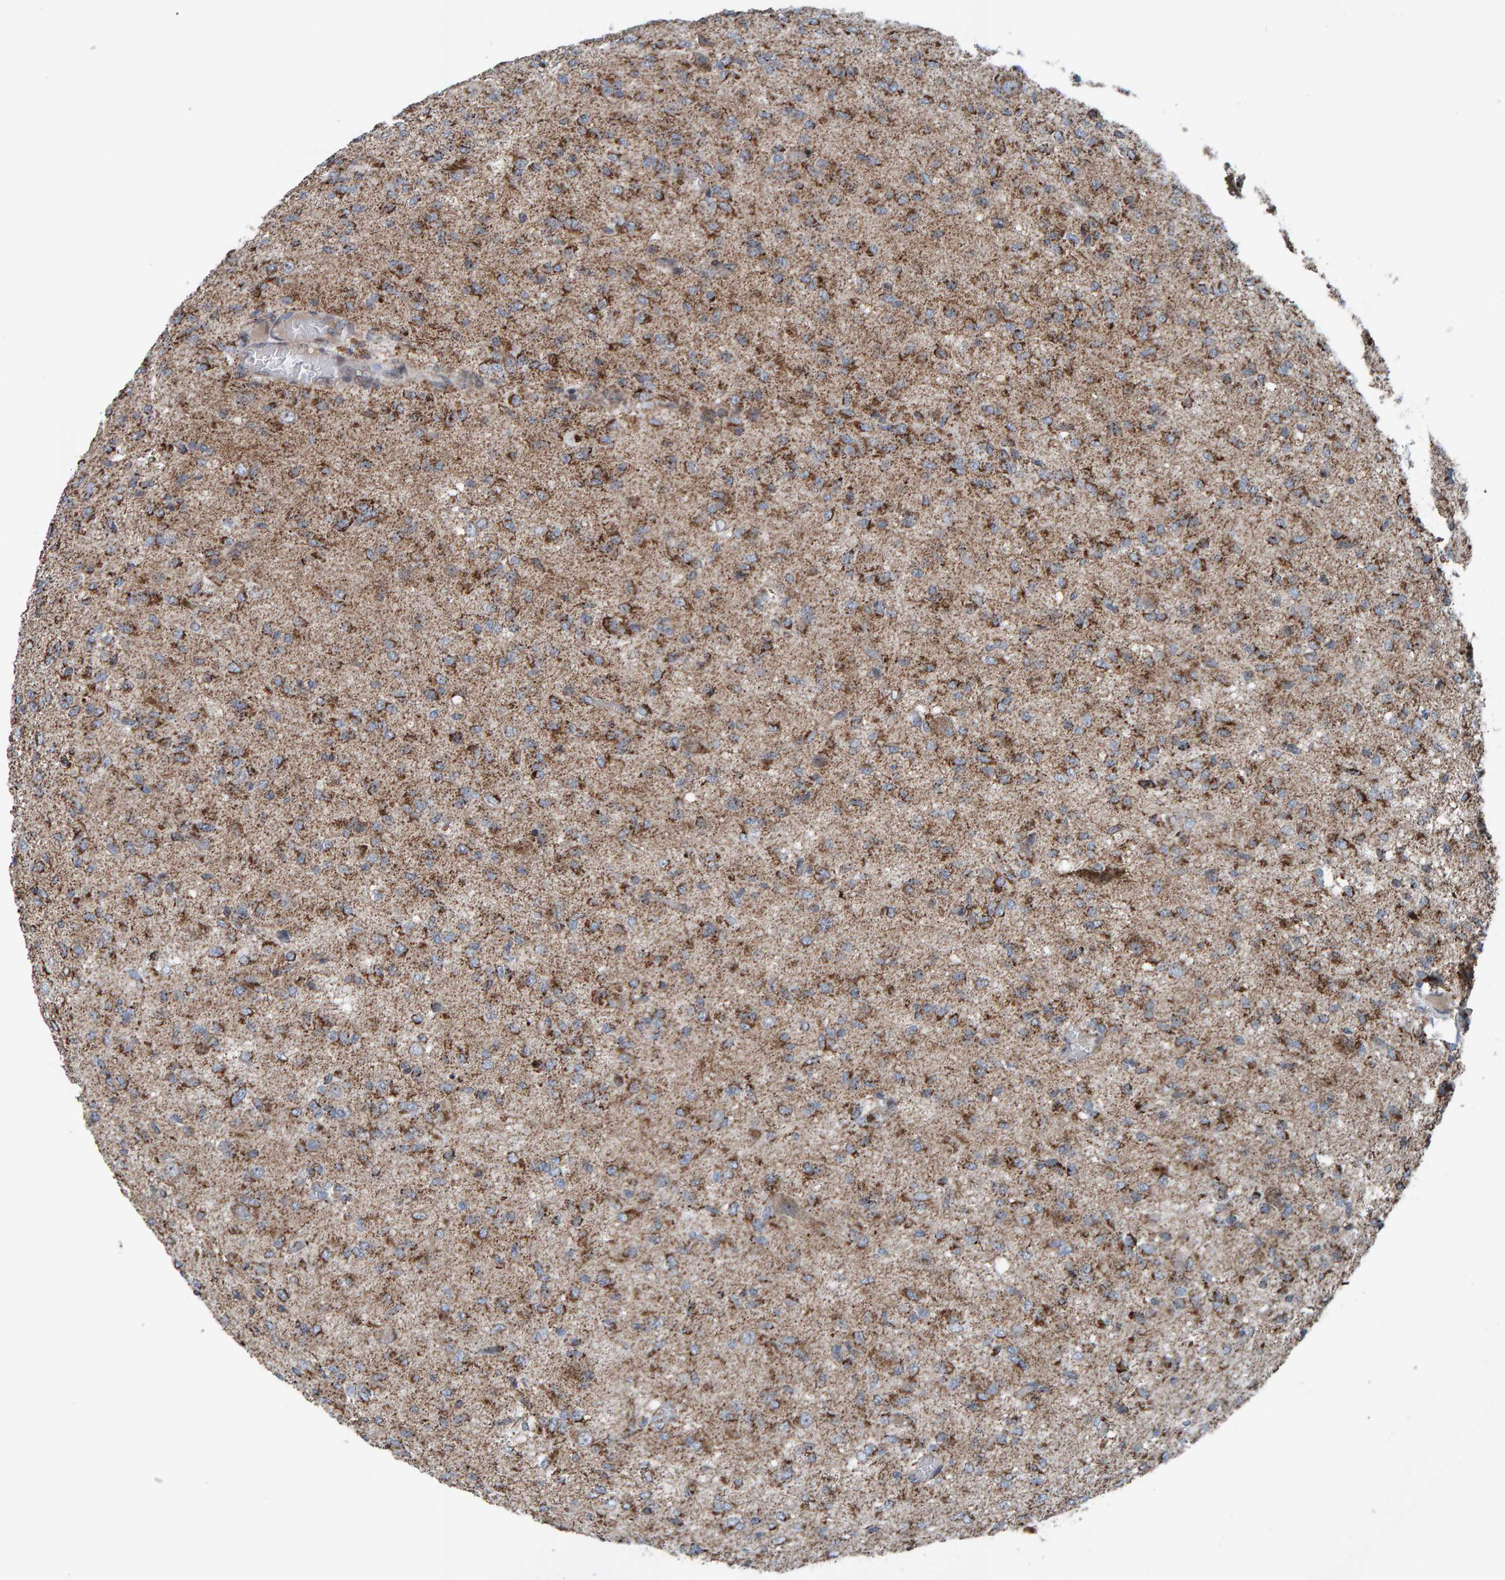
{"staining": {"intensity": "moderate", "quantity": ">75%", "location": "cytoplasmic/membranous"}, "tissue": "glioma", "cell_type": "Tumor cells", "image_type": "cancer", "snomed": [{"axis": "morphology", "description": "Glioma, malignant, High grade"}, {"axis": "topography", "description": "Brain"}], "caption": "DAB immunohistochemical staining of human high-grade glioma (malignant) shows moderate cytoplasmic/membranous protein staining in approximately >75% of tumor cells.", "gene": "ZNF48", "patient": {"sex": "female", "age": 59}}